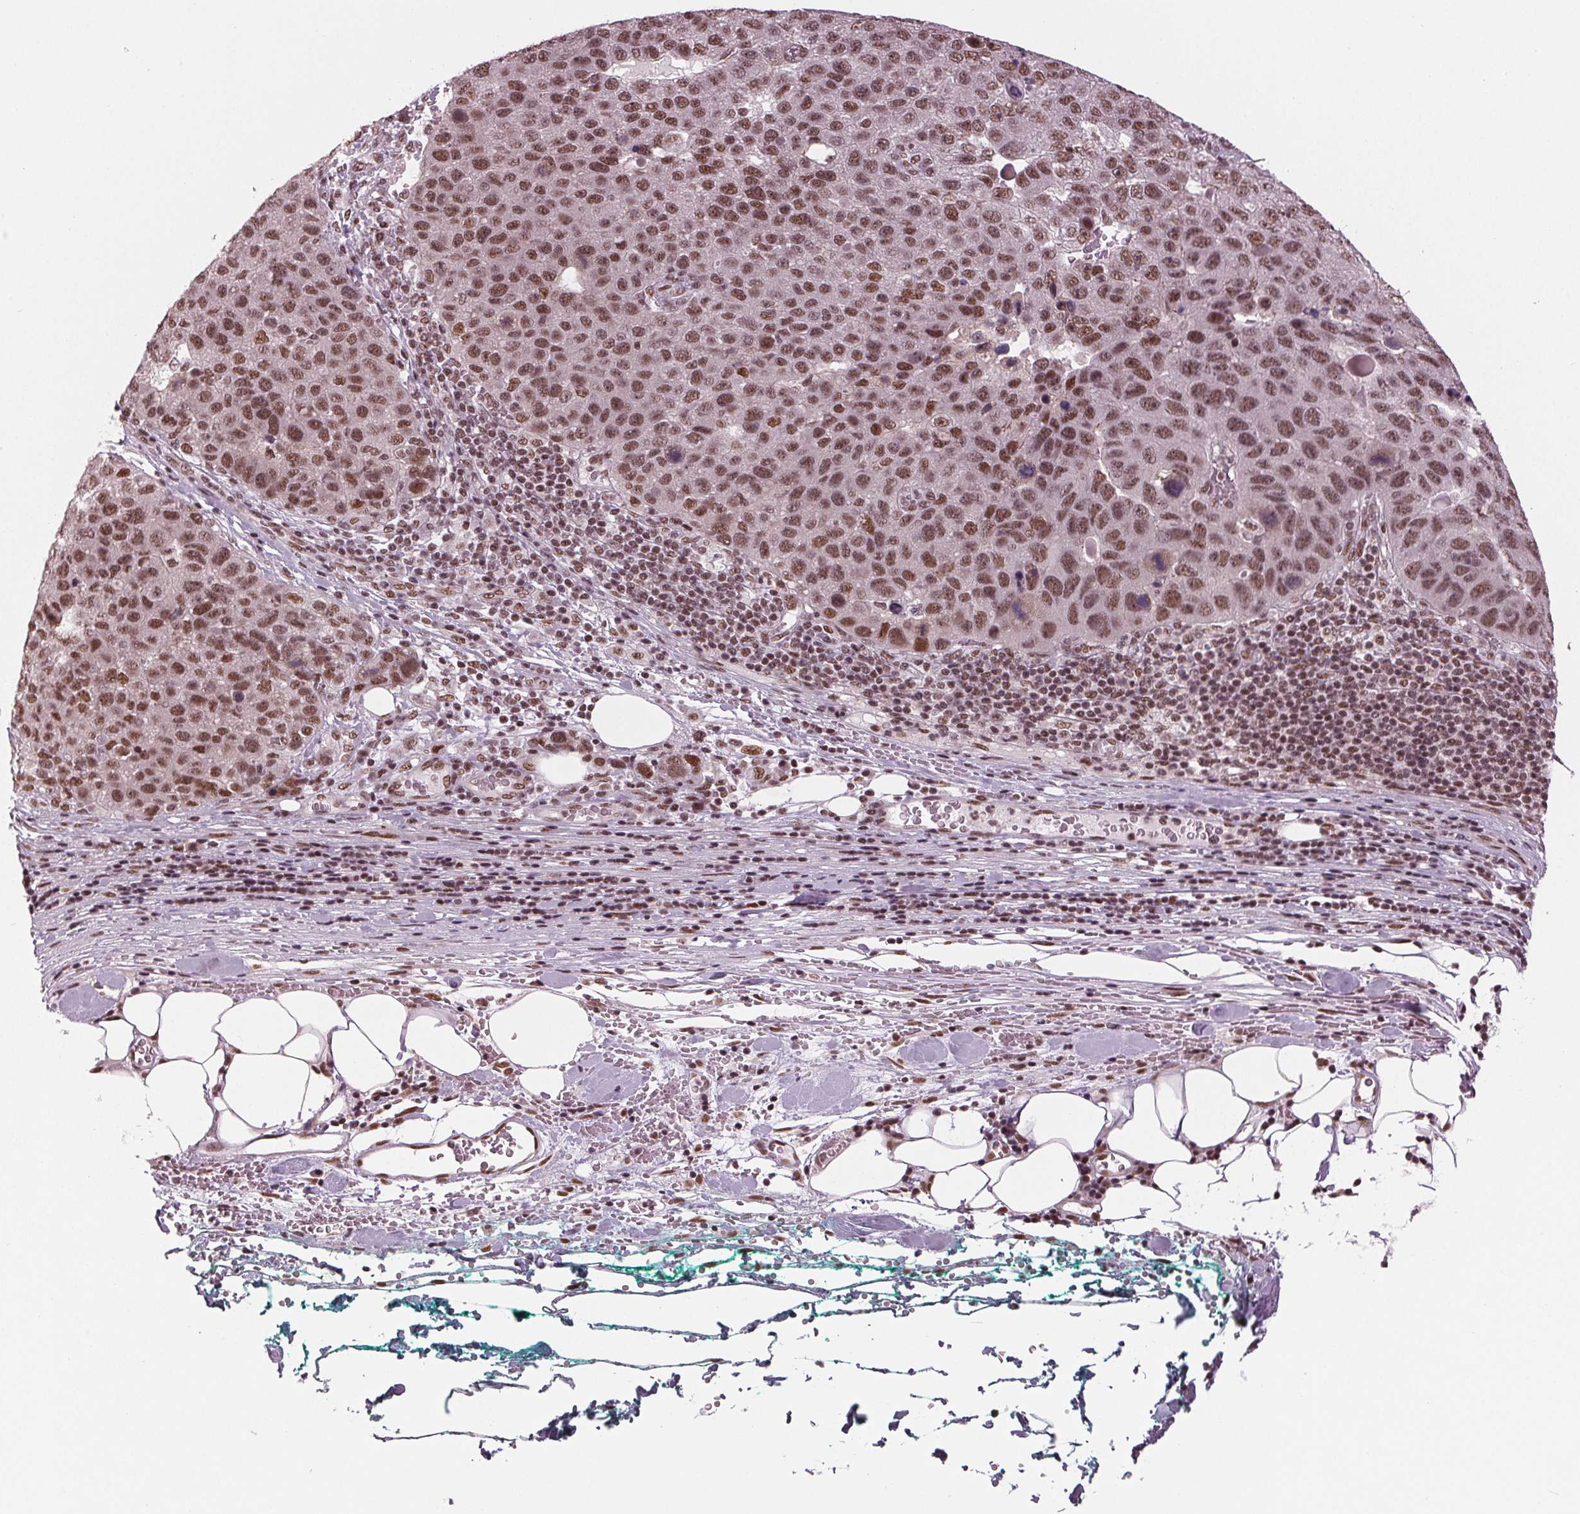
{"staining": {"intensity": "moderate", "quantity": ">75%", "location": "nuclear"}, "tissue": "pancreatic cancer", "cell_type": "Tumor cells", "image_type": "cancer", "snomed": [{"axis": "morphology", "description": "Adenocarcinoma, NOS"}, {"axis": "topography", "description": "Pancreas"}], "caption": "DAB (3,3'-diaminobenzidine) immunohistochemical staining of pancreatic adenocarcinoma demonstrates moderate nuclear protein positivity in about >75% of tumor cells. Using DAB (brown) and hematoxylin (blue) stains, captured at high magnification using brightfield microscopy.", "gene": "LSM2", "patient": {"sex": "female", "age": 61}}